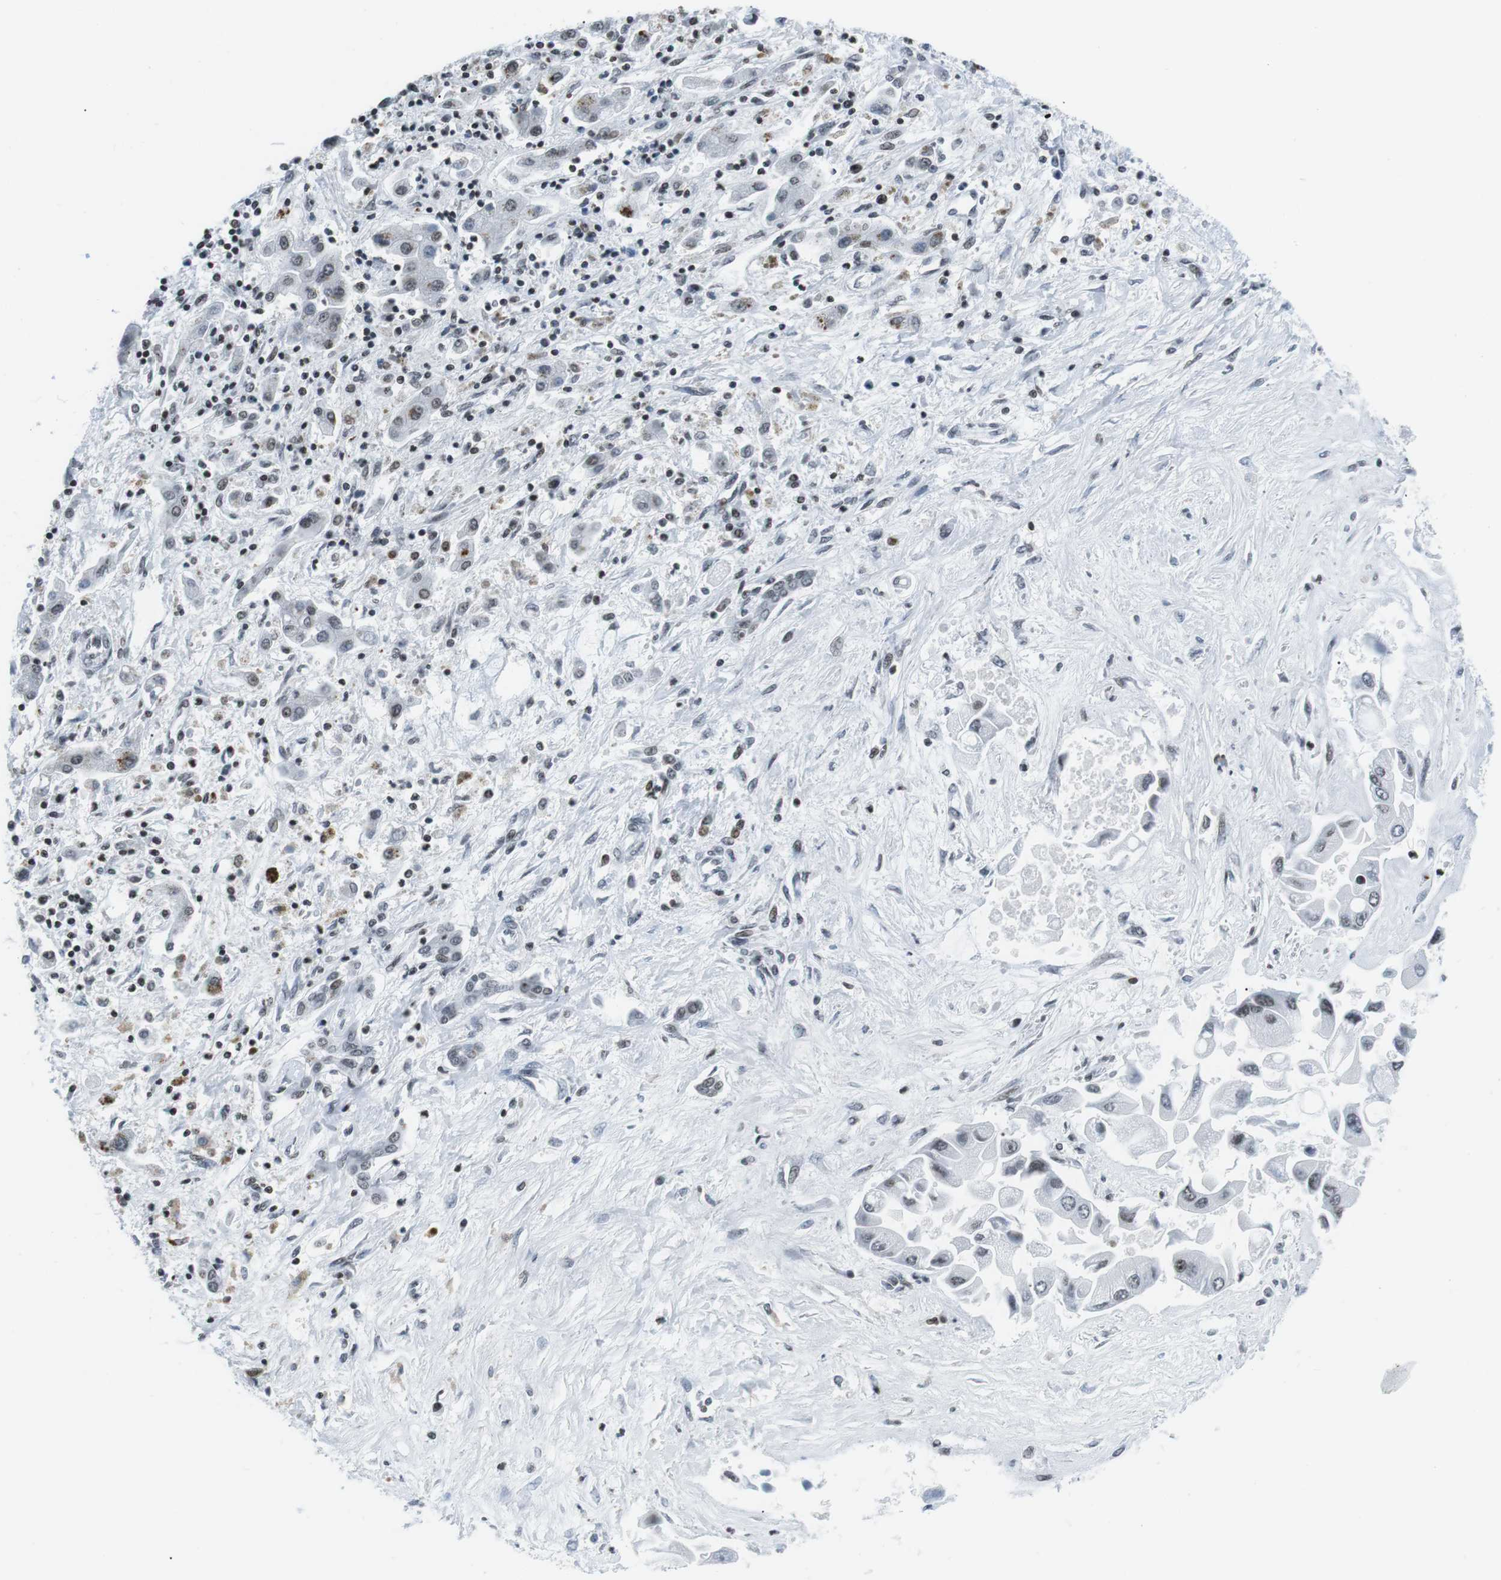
{"staining": {"intensity": "weak", "quantity": "<25%", "location": "nuclear"}, "tissue": "liver cancer", "cell_type": "Tumor cells", "image_type": "cancer", "snomed": [{"axis": "morphology", "description": "Cholangiocarcinoma"}, {"axis": "topography", "description": "Liver"}], "caption": "High magnification brightfield microscopy of cholangiocarcinoma (liver) stained with DAB (brown) and counterstained with hematoxylin (blue): tumor cells show no significant expression.", "gene": "E2F2", "patient": {"sex": "male", "age": 50}}